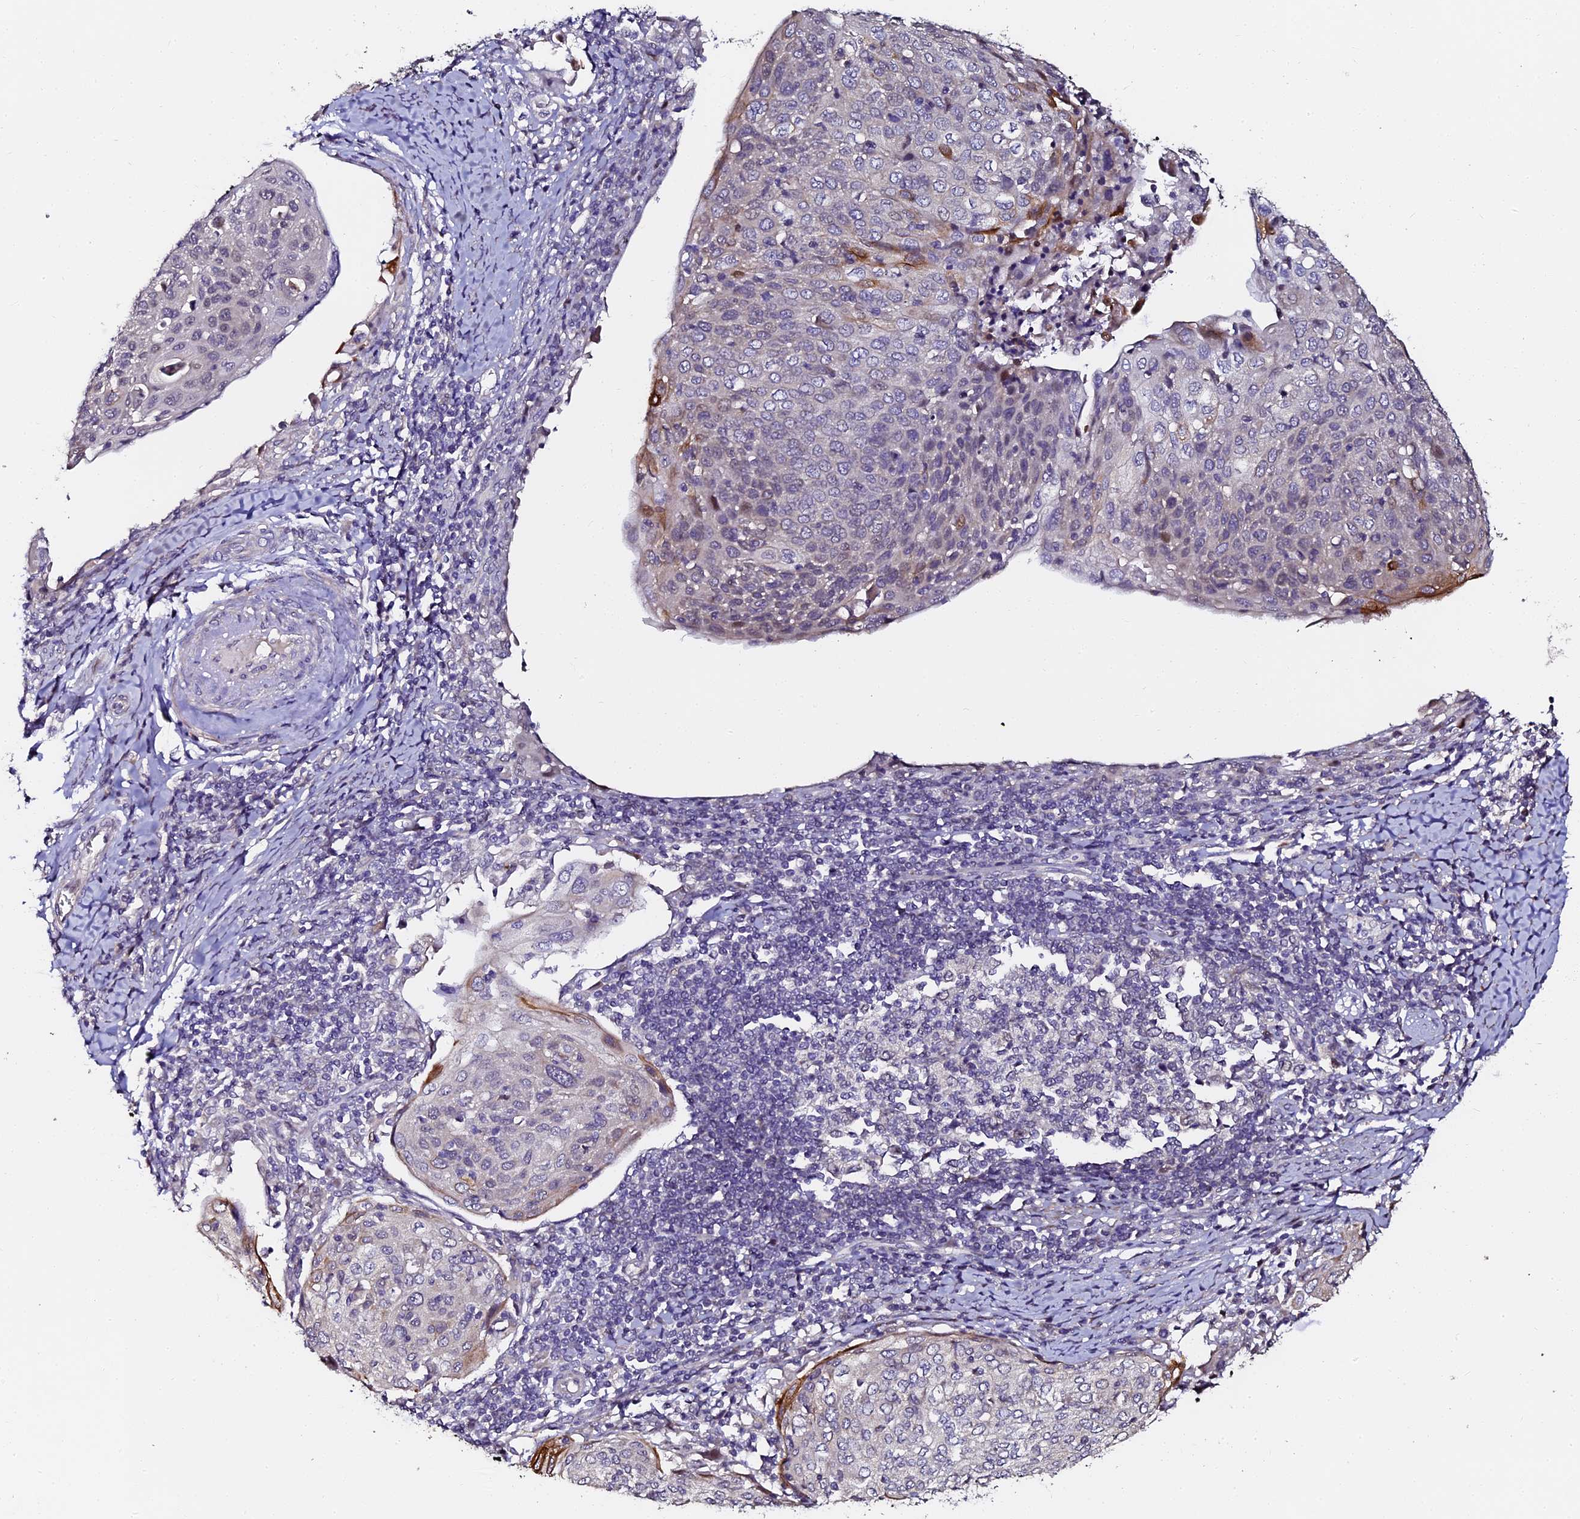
{"staining": {"intensity": "negative", "quantity": "none", "location": "none"}, "tissue": "cervical cancer", "cell_type": "Tumor cells", "image_type": "cancer", "snomed": [{"axis": "morphology", "description": "Squamous cell carcinoma, NOS"}, {"axis": "topography", "description": "Cervix"}], "caption": "This is an immunohistochemistry (IHC) image of cervical squamous cell carcinoma. There is no expression in tumor cells.", "gene": "GPN3", "patient": {"sex": "female", "age": 67}}